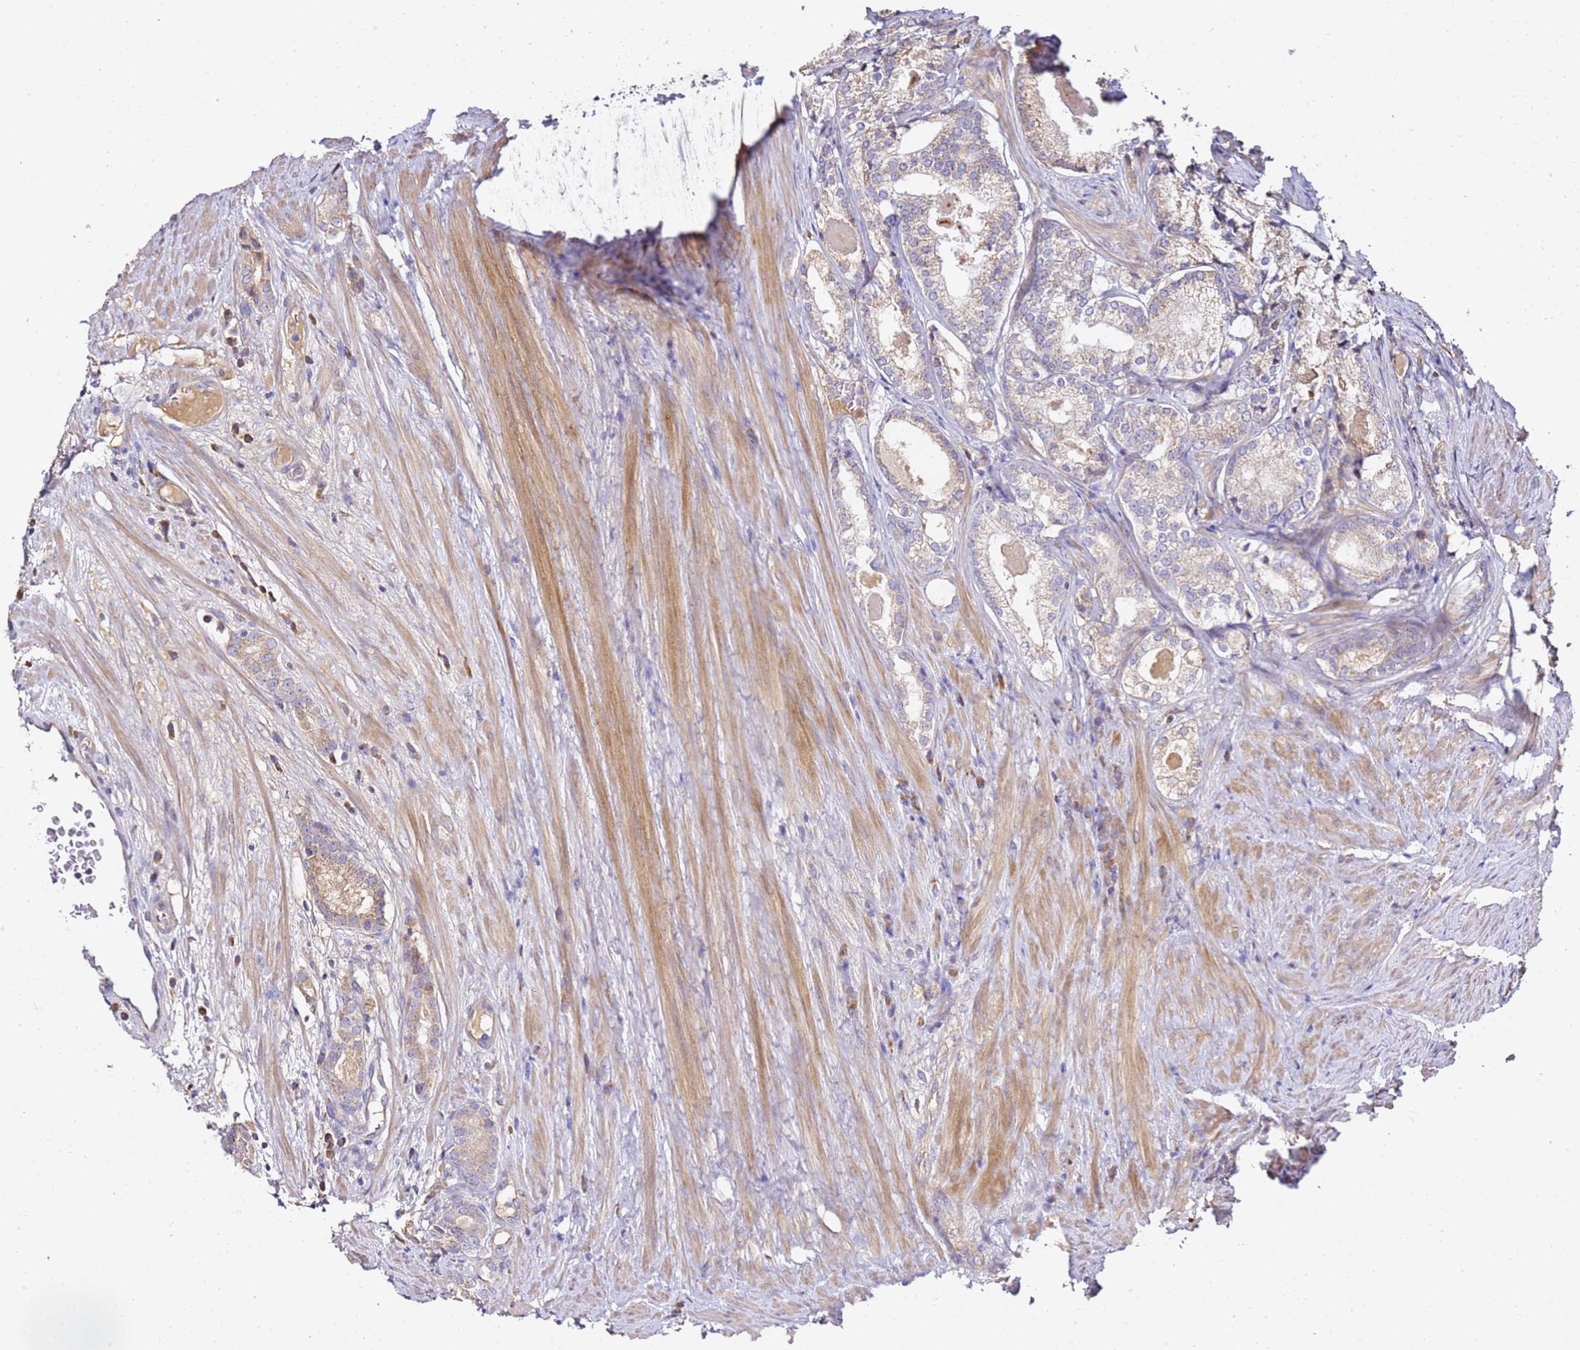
{"staining": {"intensity": "weak", "quantity": ">75%", "location": "cytoplasmic/membranous"}, "tissue": "prostate cancer", "cell_type": "Tumor cells", "image_type": "cancer", "snomed": [{"axis": "morphology", "description": "Adenocarcinoma, Low grade"}, {"axis": "topography", "description": "Prostate"}], "caption": "Weak cytoplasmic/membranous expression is identified in approximately >75% of tumor cells in low-grade adenocarcinoma (prostate).", "gene": "OR2B11", "patient": {"sex": "male", "age": 68}}